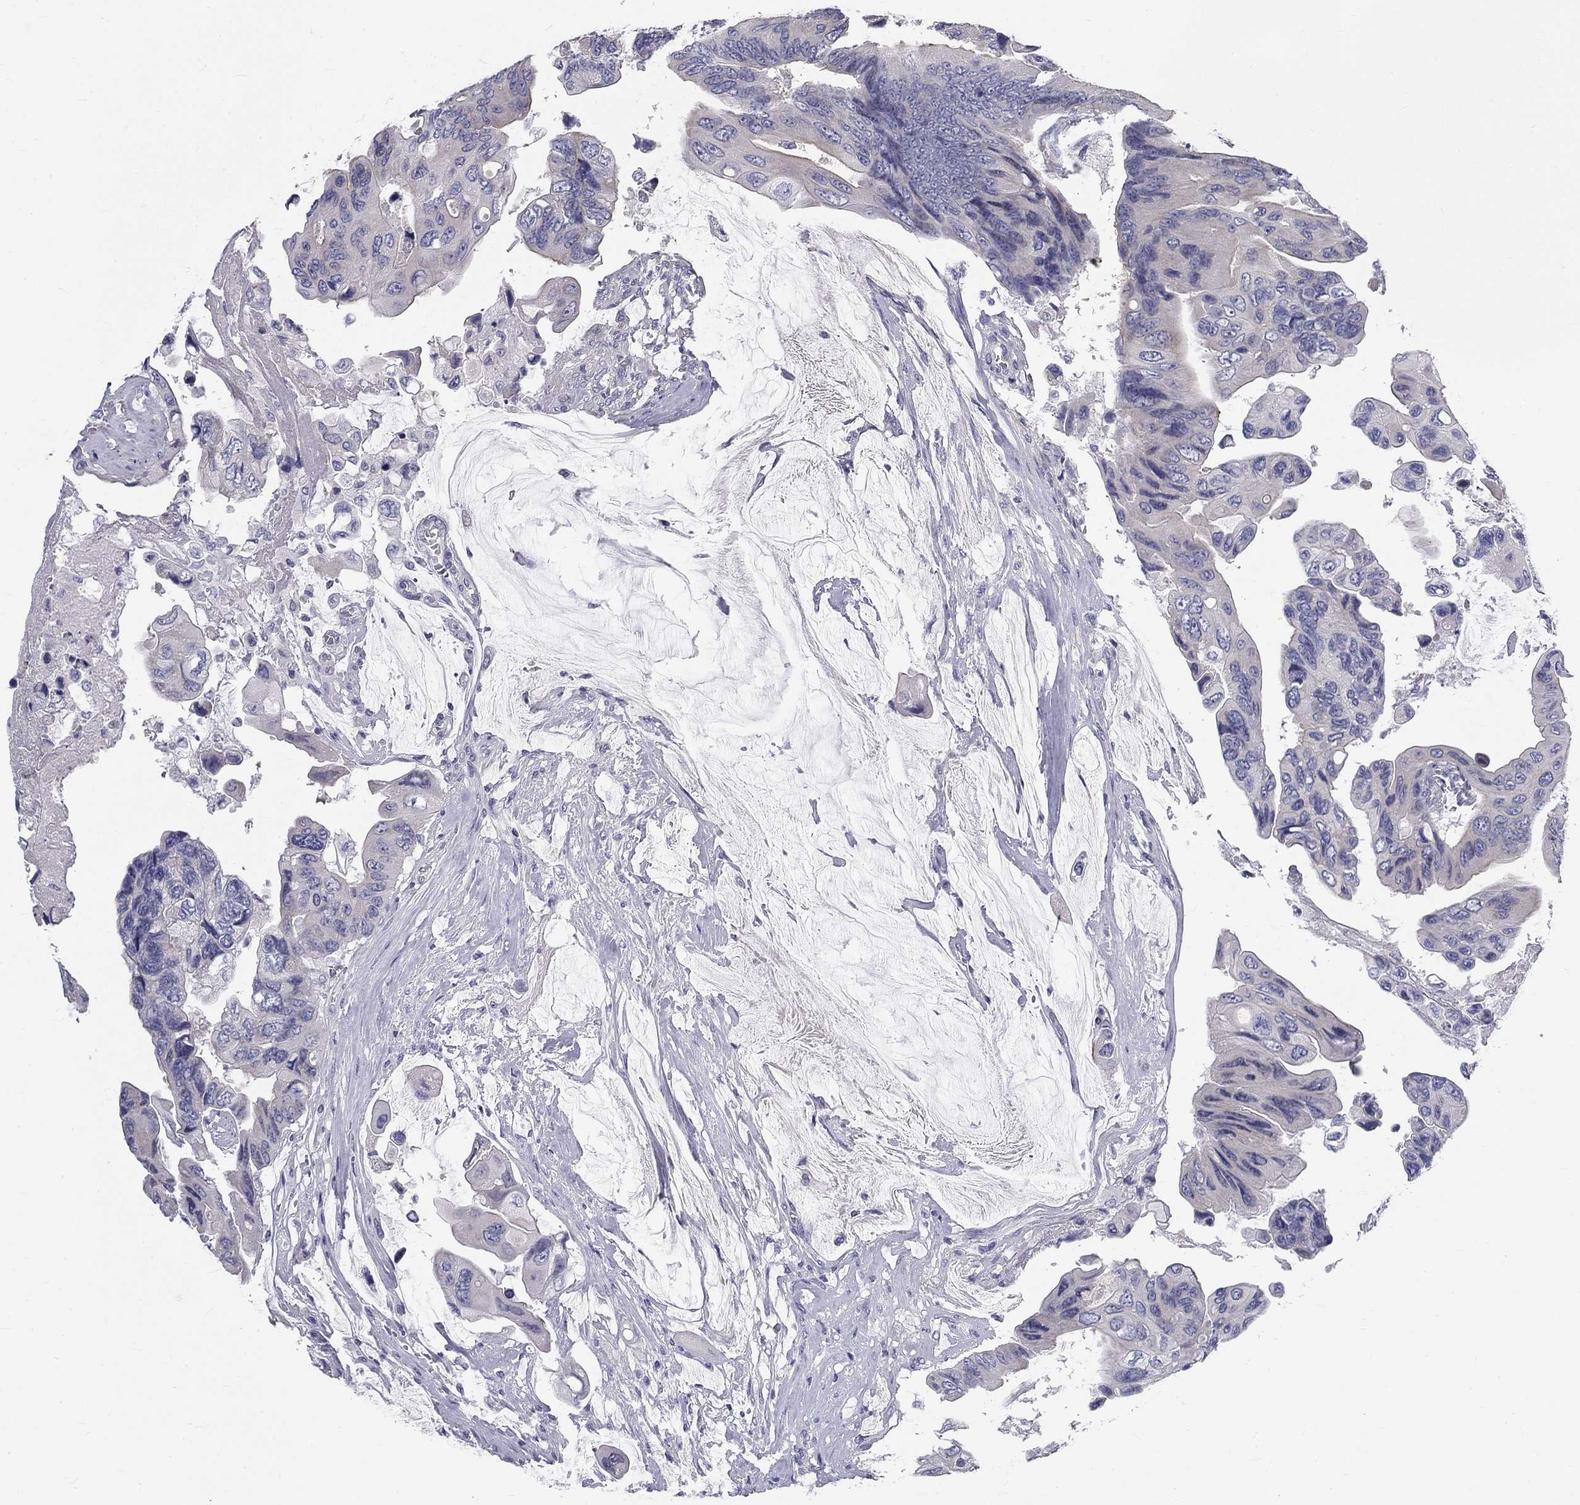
{"staining": {"intensity": "negative", "quantity": "none", "location": "none"}, "tissue": "colorectal cancer", "cell_type": "Tumor cells", "image_type": "cancer", "snomed": [{"axis": "morphology", "description": "Adenocarcinoma, NOS"}, {"axis": "topography", "description": "Rectum"}], "caption": "Tumor cells are negative for protein expression in human colorectal cancer.", "gene": "GALNTL5", "patient": {"sex": "male", "age": 63}}